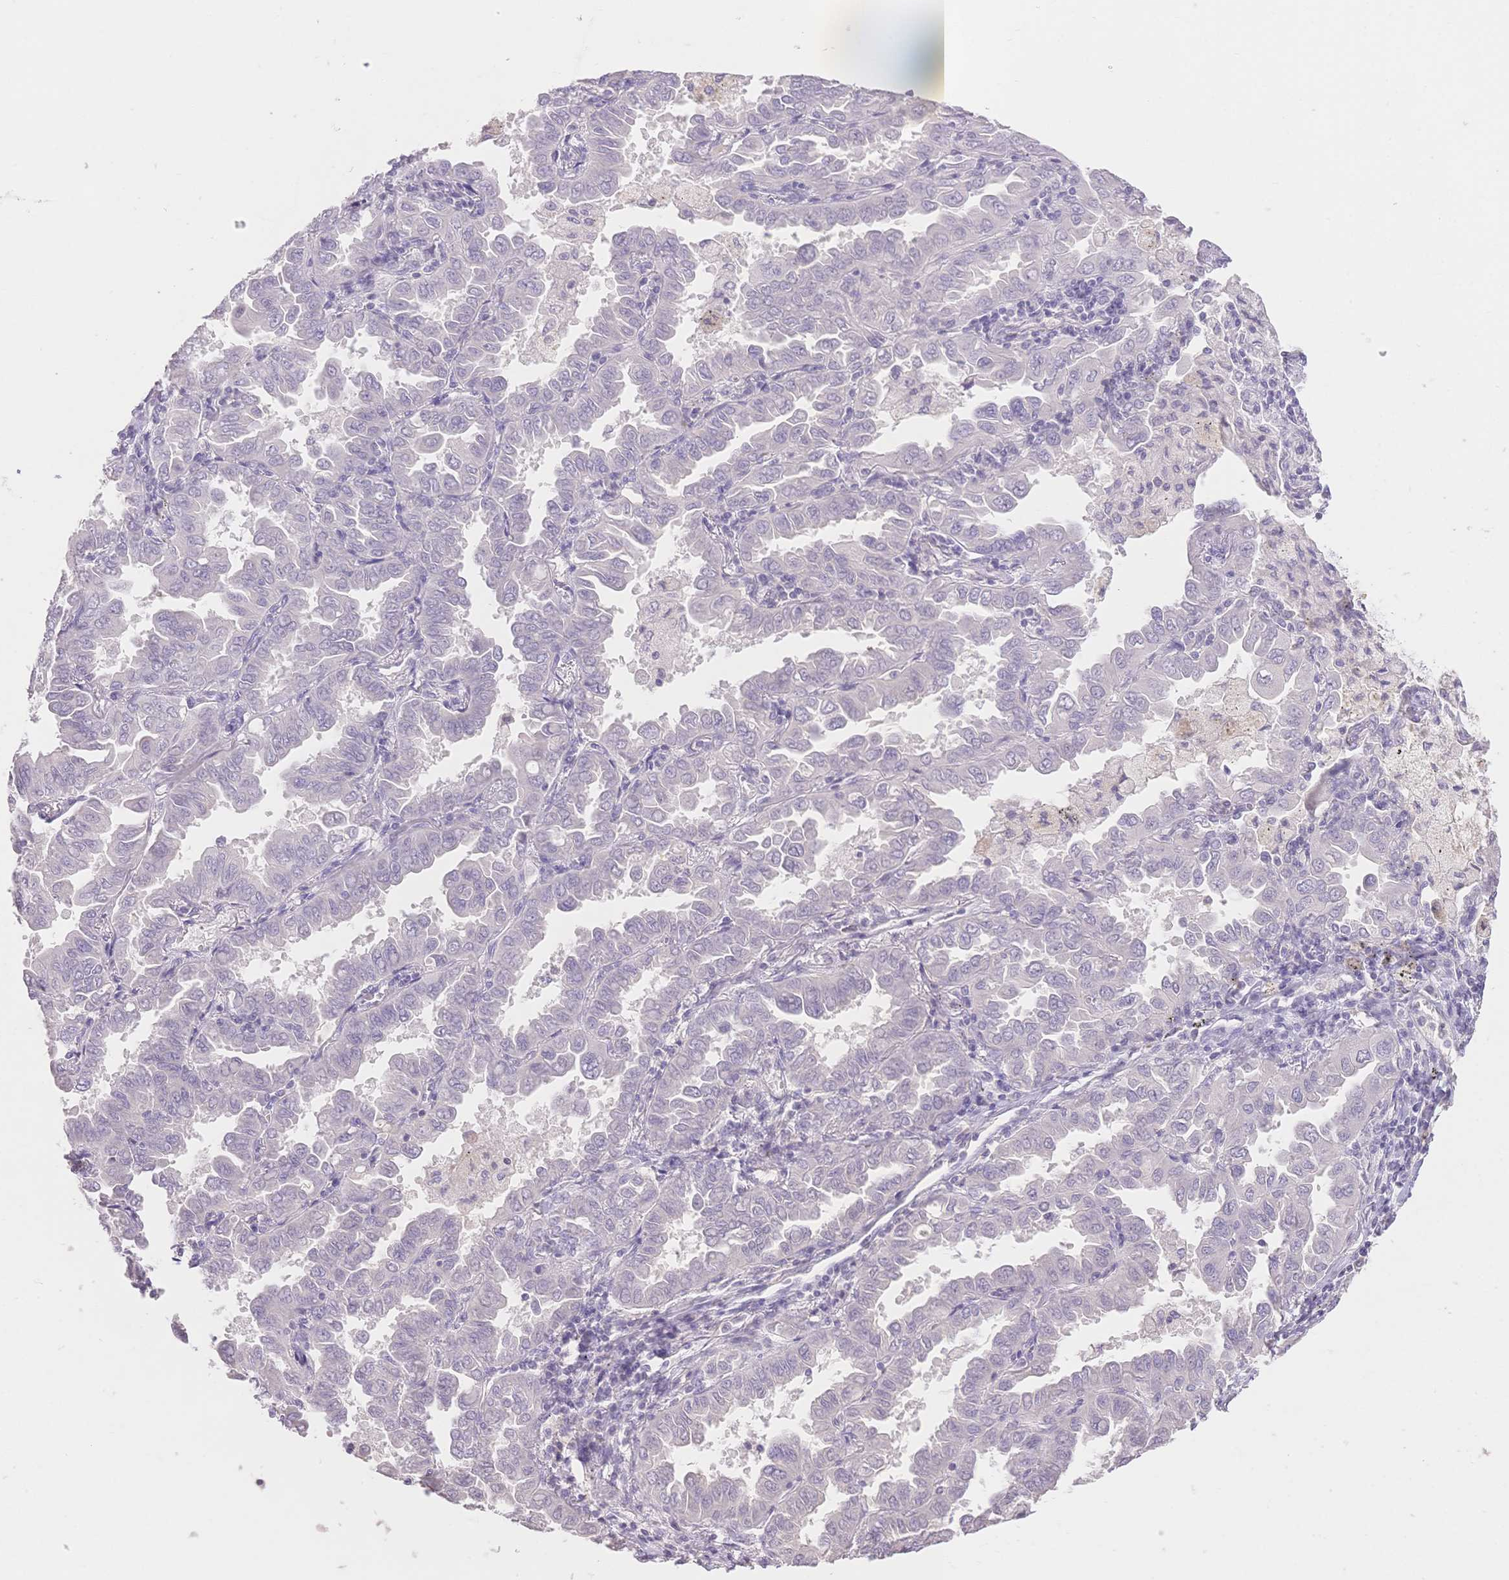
{"staining": {"intensity": "negative", "quantity": "none", "location": "none"}, "tissue": "lung cancer", "cell_type": "Tumor cells", "image_type": "cancer", "snomed": [{"axis": "morphology", "description": "Adenocarcinoma, NOS"}, {"axis": "topography", "description": "Lung"}], "caption": "IHC of lung adenocarcinoma displays no positivity in tumor cells. (DAB (3,3'-diaminobenzidine) IHC with hematoxylin counter stain).", "gene": "SUV39H2", "patient": {"sex": "male", "age": 64}}